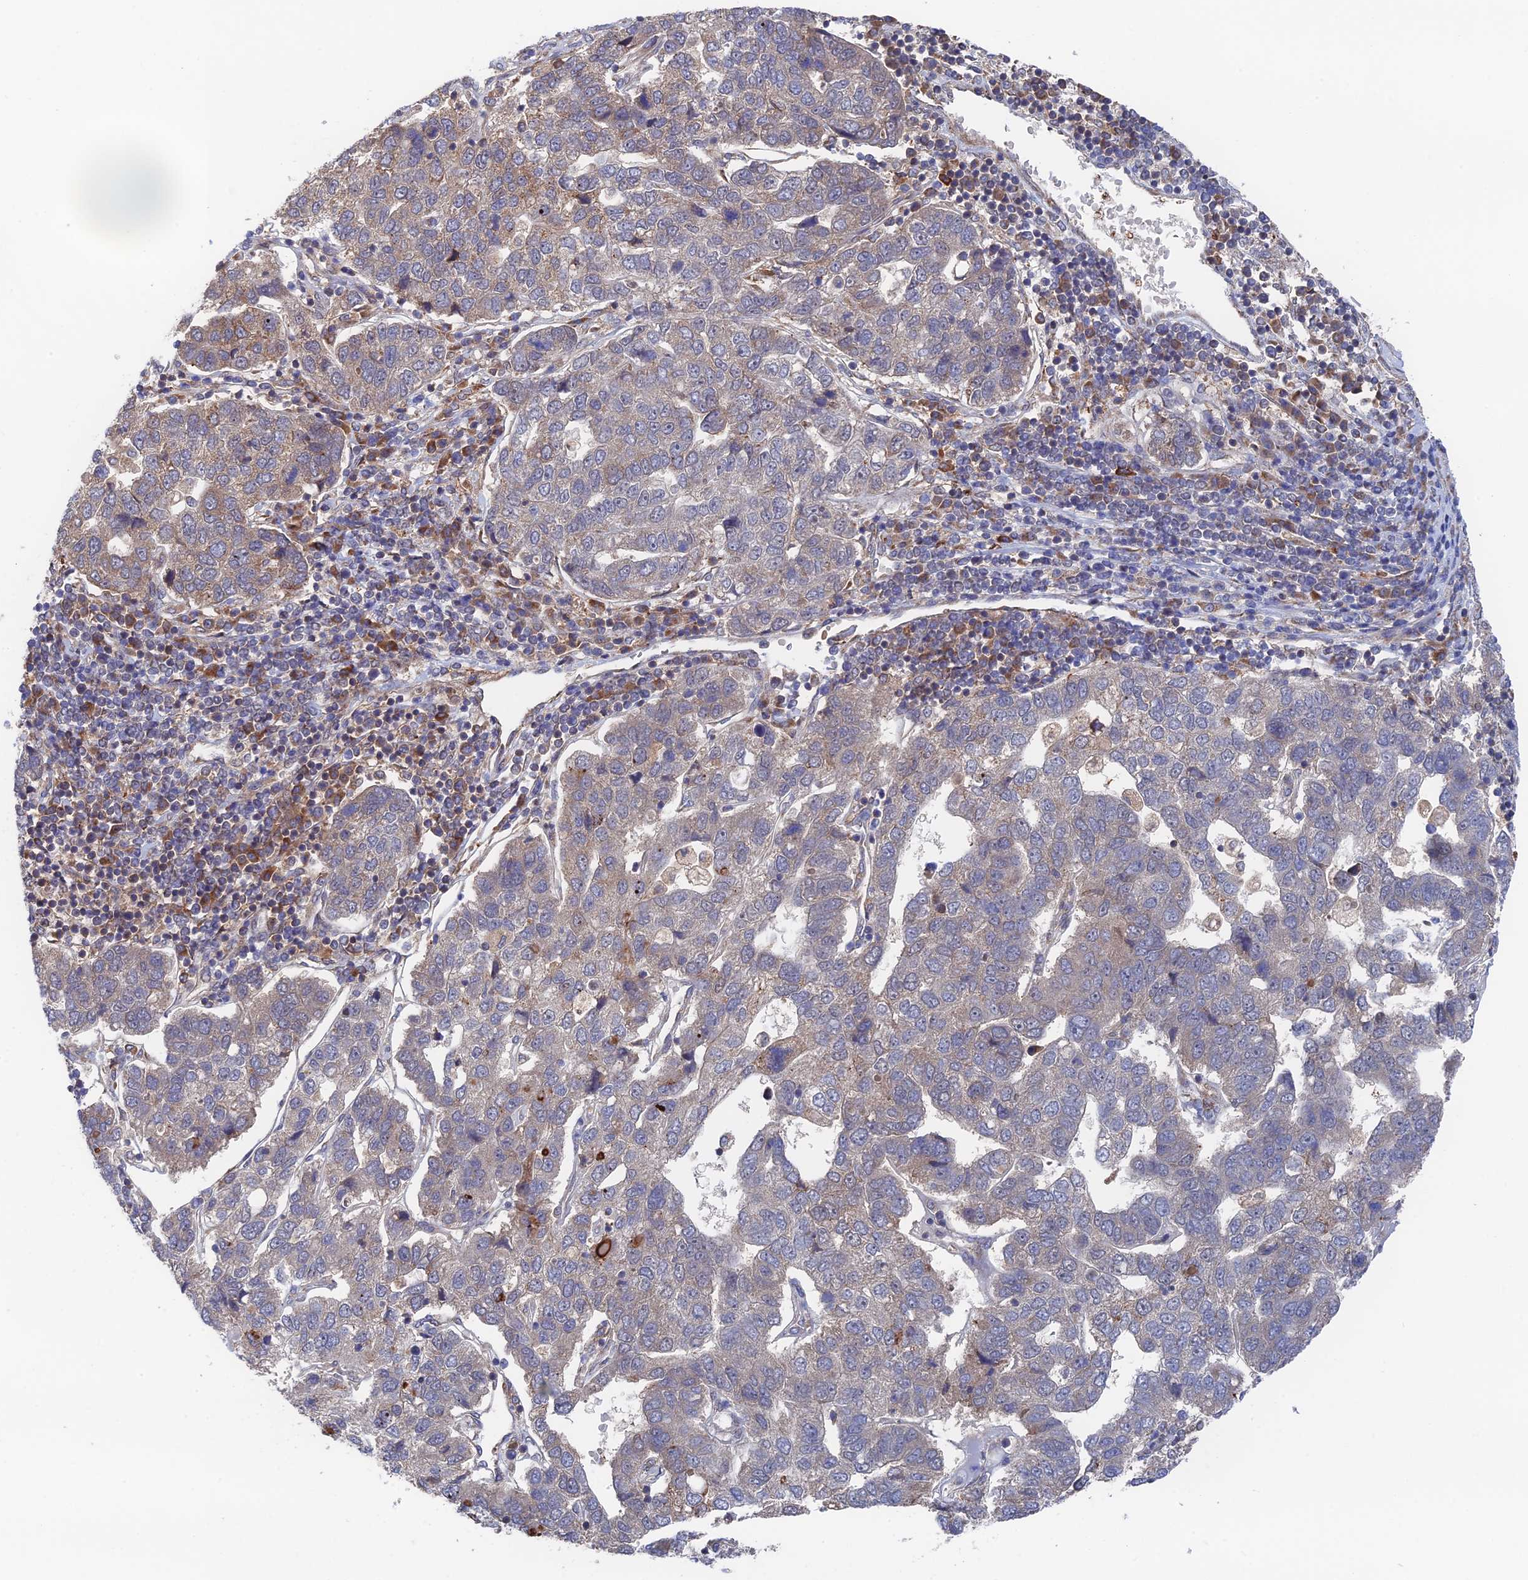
{"staining": {"intensity": "weak", "quantity": "25%-75%", "location": "cytoplasmic/membranous"}, "tissue": "pancreatic cancer", "cell_type": "Tumor cells", "image_type": "cancer", "snomed": [{"axis": "morphology", "description": "Adenocarcinoma, NOS"}, {"axis": "topography", "description": "Pancreas"}], "caption": "This micrograph shows pancreatic cancer stained with immunohistochemistry to label a protein in brown. The cytoplasmic/membranous of tumor cells show weak positivity for the protein. Nuclei are counter-stained blue.", "gene": "ZNF320", "patient": {"sex": "female", "age": 61}}